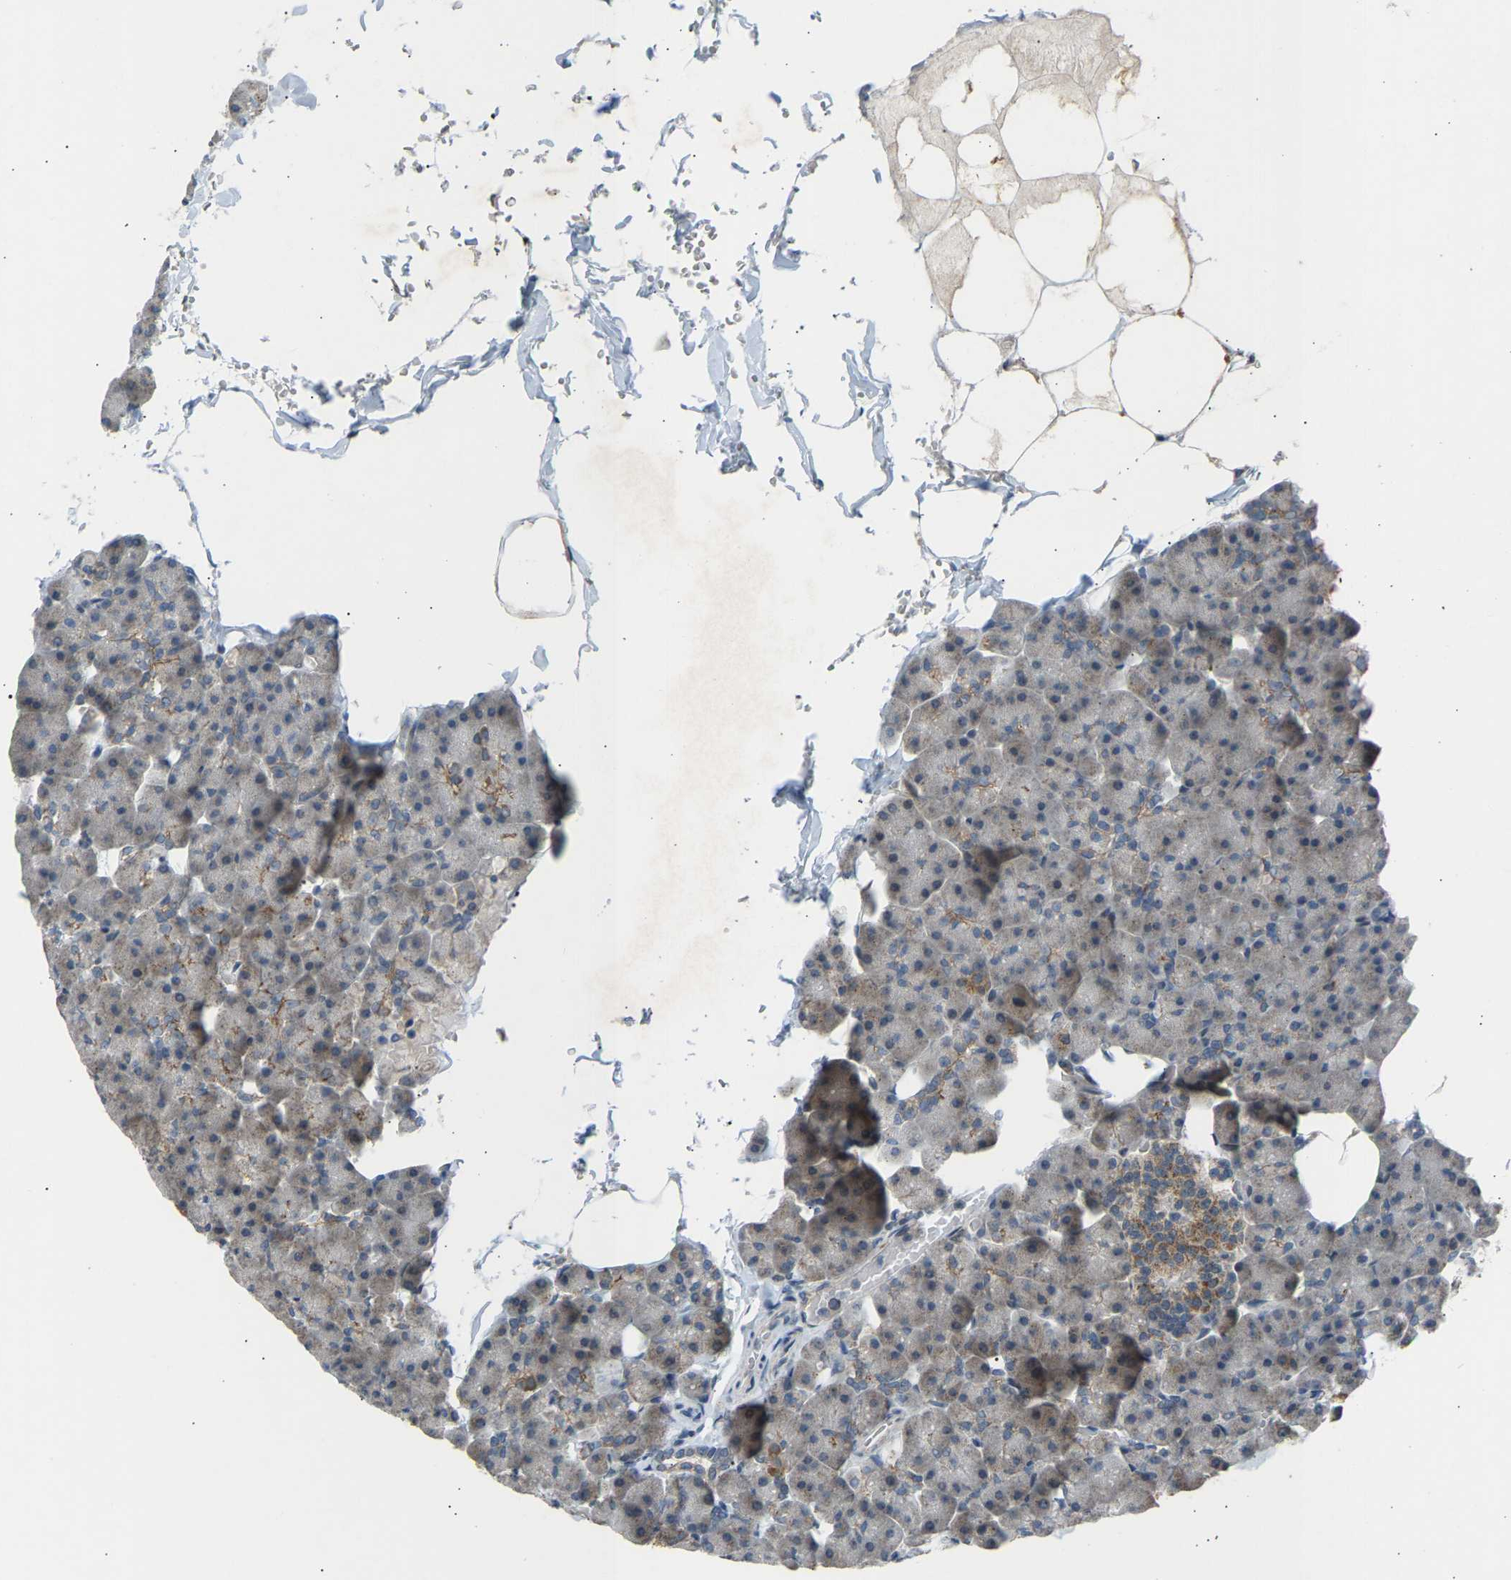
{"staining": {"intensity": "weak", "quantity": "<25%", "location": "cytoplasmic/membranous"}, "tissue": "pancreas", "cell_type": "Exocrine glandular cells", "image_type": "normal", "snomed": [{"axis": "morphology", "description": "Normal tissue, NOS"}, {"axis": "topography", "description": "Pancreas"}], "caption": "This is a micrograph of IHC staining of normal pancreas, which shows no staining in exocrine glandular cells. The staining is performed using DAB (3,3'-diaminobenzidine) brown chromogen with nuclei counter-stained in using hematoxylin.", "gene": "SLIRP", "patient": {"sex": "male", "age": 35}}